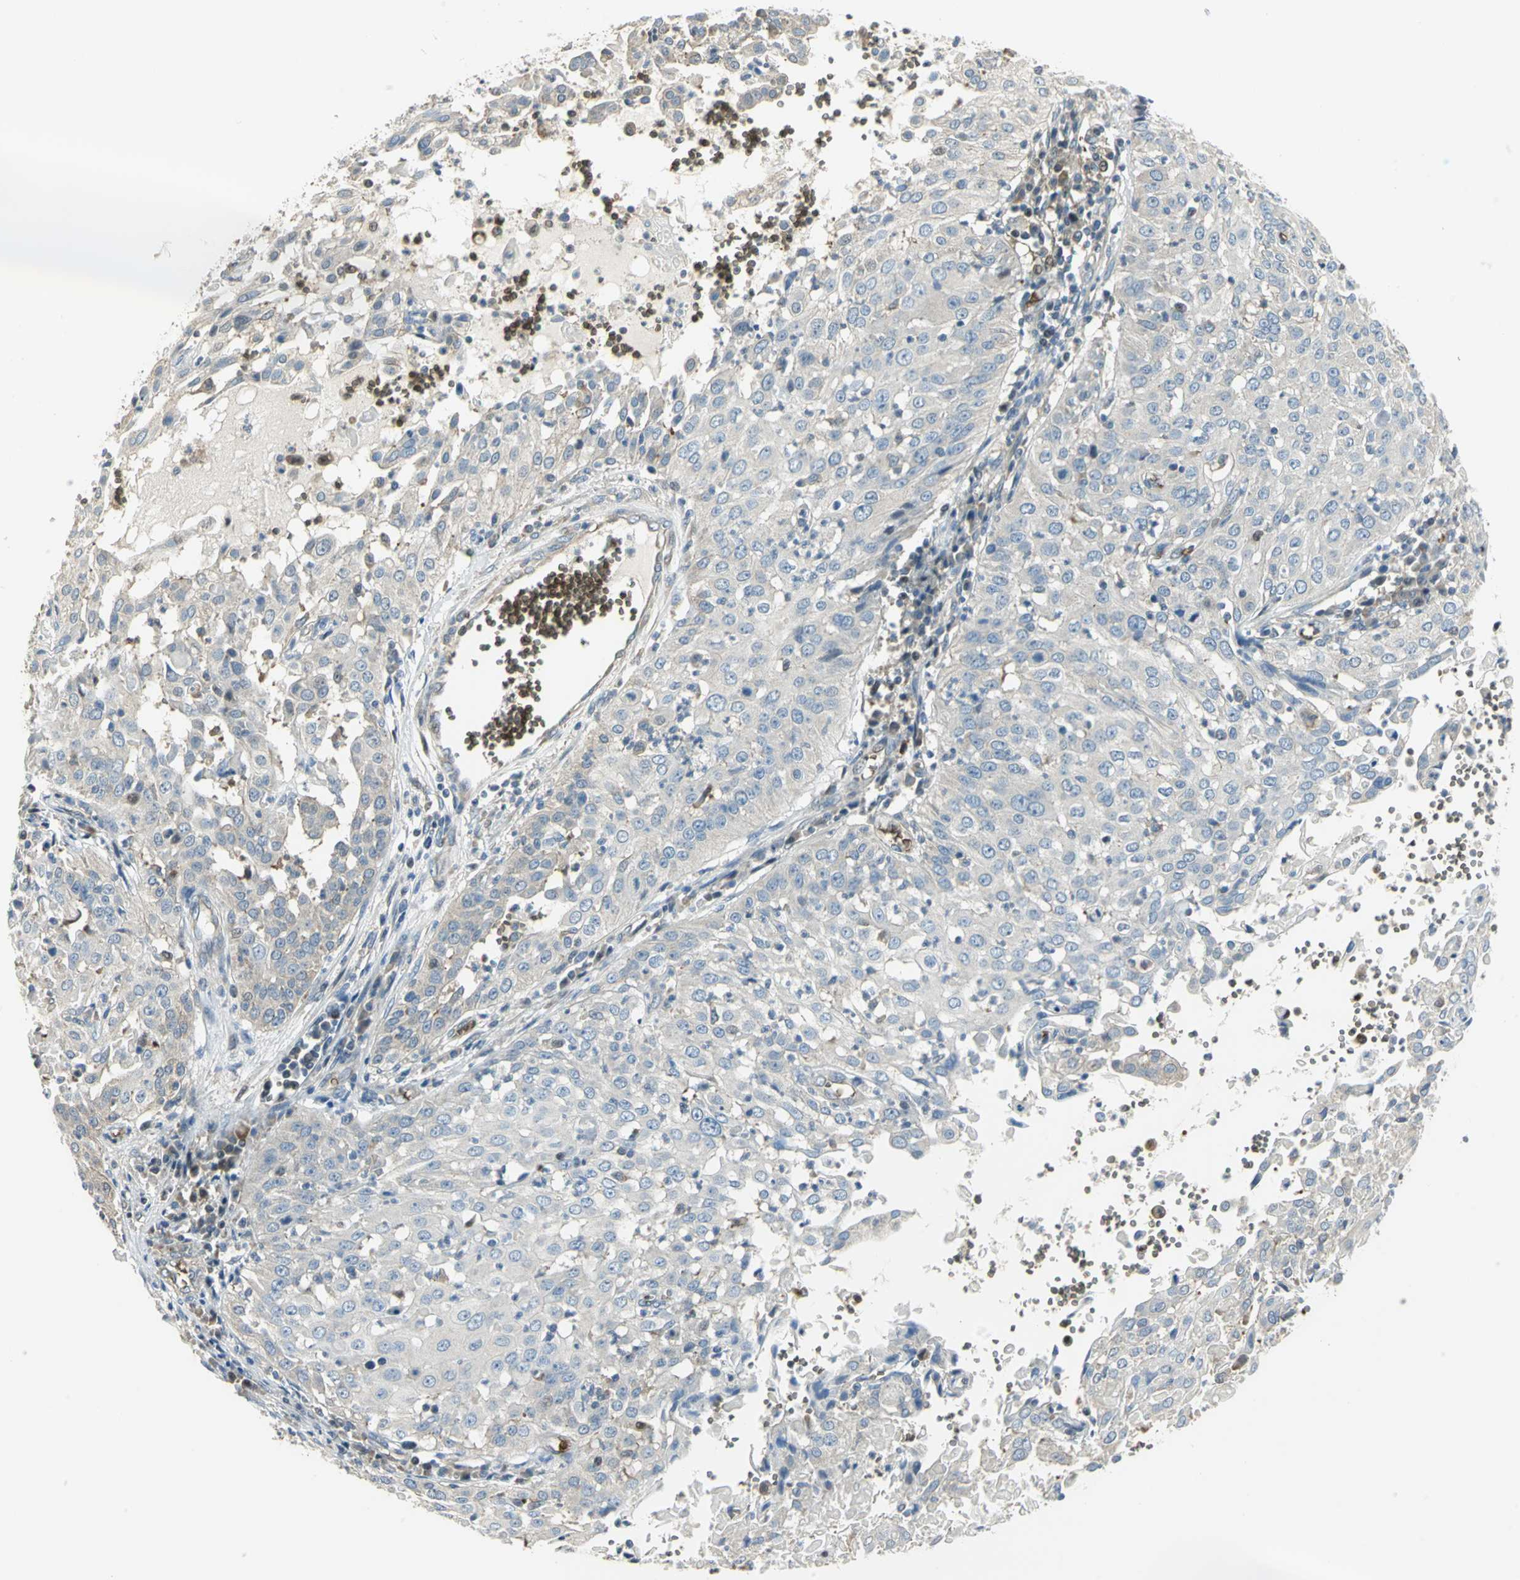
{"staining": {"intensity": "negative", "quantity": "none", "location": "none"}, "tissue": "cervical cancer", "cell_type": "Tumor cells", "image_type": "cancer", "snomed": [{"axis": "morphology", "description": "Squamous cell carcinoma, NOS"}, {"axis": "topography", "description": "Cervix"}], "caption": "A high-resolution photomicrograph shows immunohistochemistry staining of cervical cancer, which reveals no significant staining in tumor cells. (Stains: DAB IHC with hematoxylin counter stain, Microscopy: brightfield microscopy at high magnification).", "gene": "ANK1", "patient": {"sex": "female", "age": 39}}